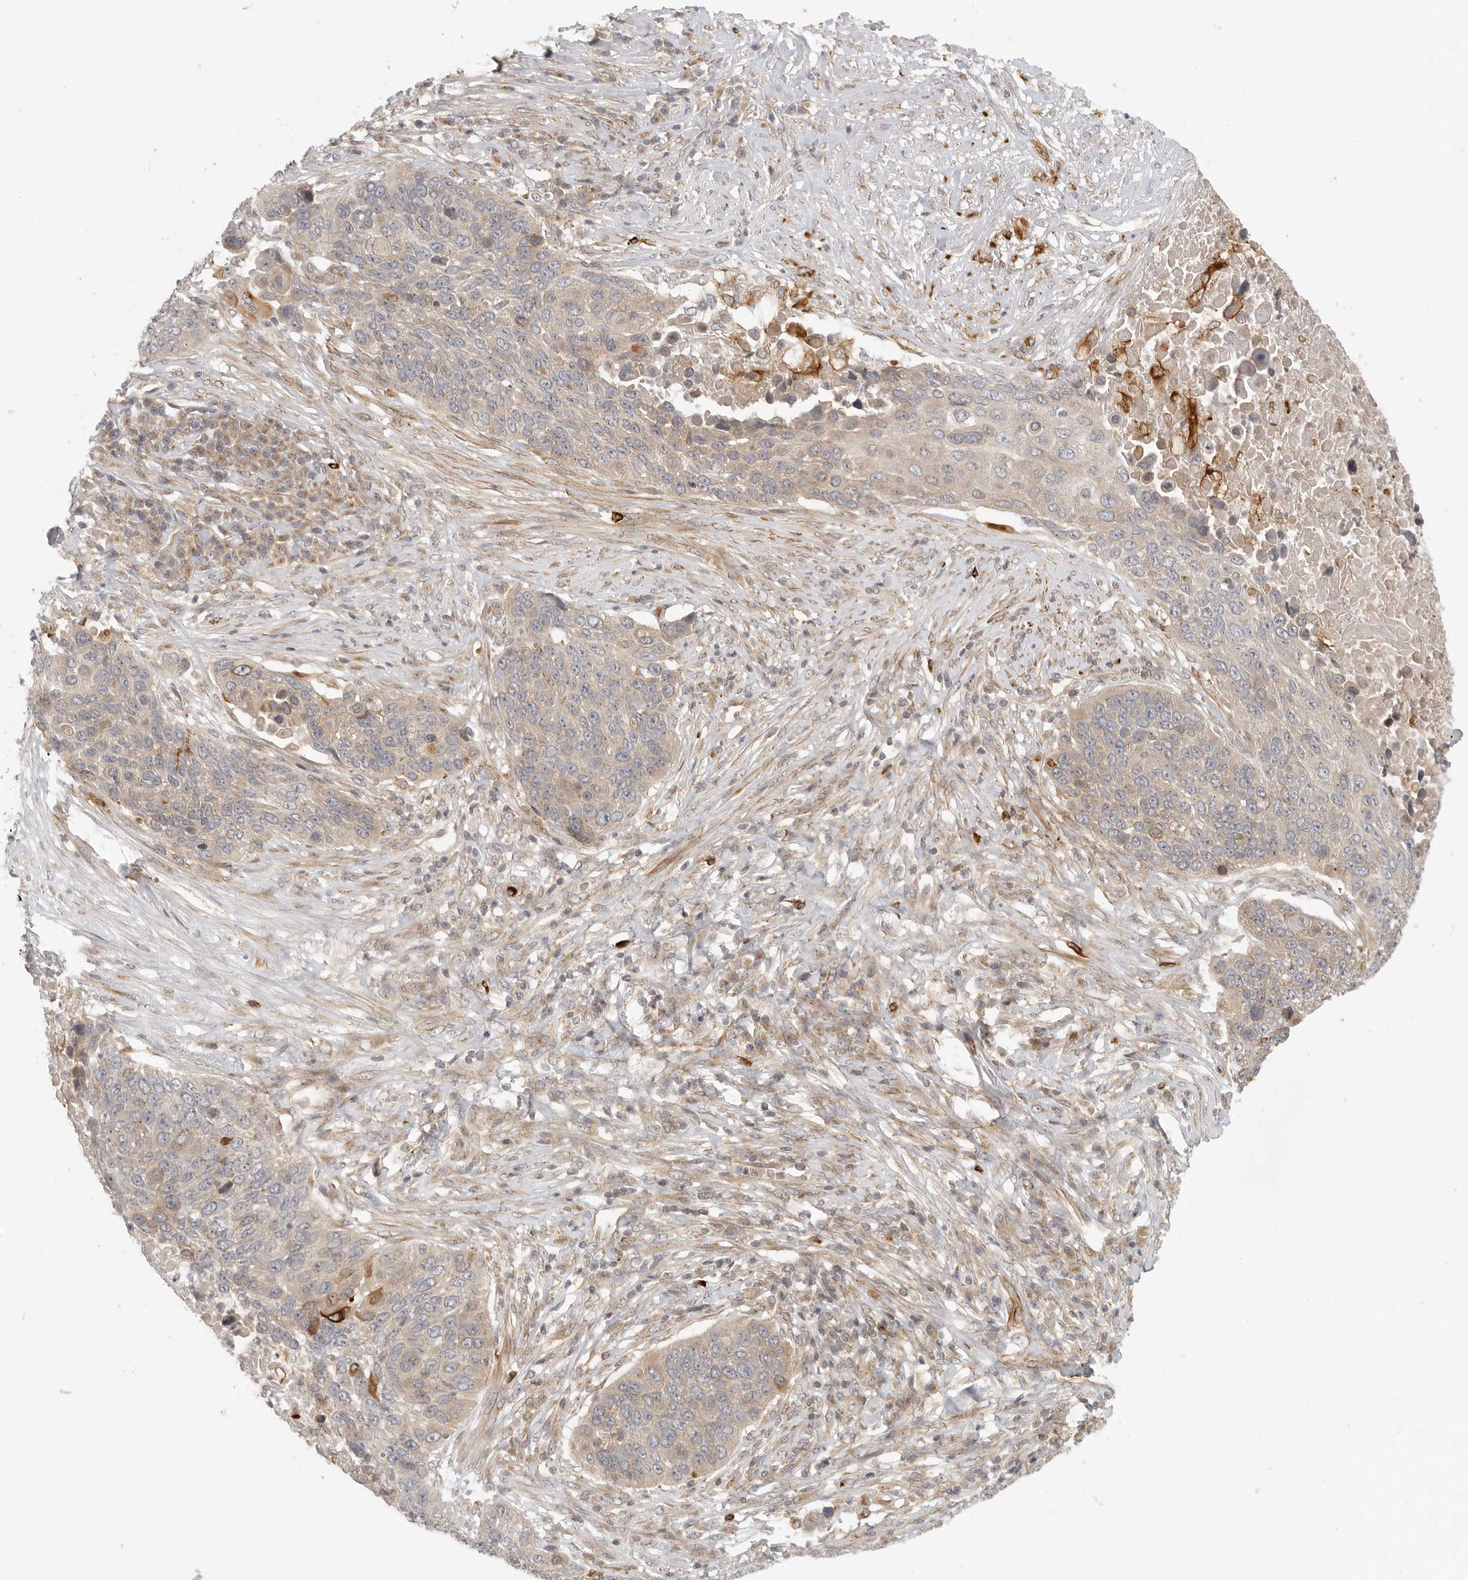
{"staining": {"intensity": "negative", "quantity": "none", "location": "none"}, "tissue": "lung cancer", "cell_type": "Tumor cells", "image_type": "cancer", "snomed": [{"axis": "morphology", "description": "Squamous cell carcinoma, NOS"}, {"axis": "topography", "description": "Lung"}], "caption": "Immunohistochemistry photomicrograph of neoplastic tissue: human squamous cell carcinoma (lung) stained with DAB (3,3'-diaminobenzidine) exhibits no significant protein positivity in tumor cells.", "gene": "CCPG1", "patient": {"sex": "male", "age": 66}}